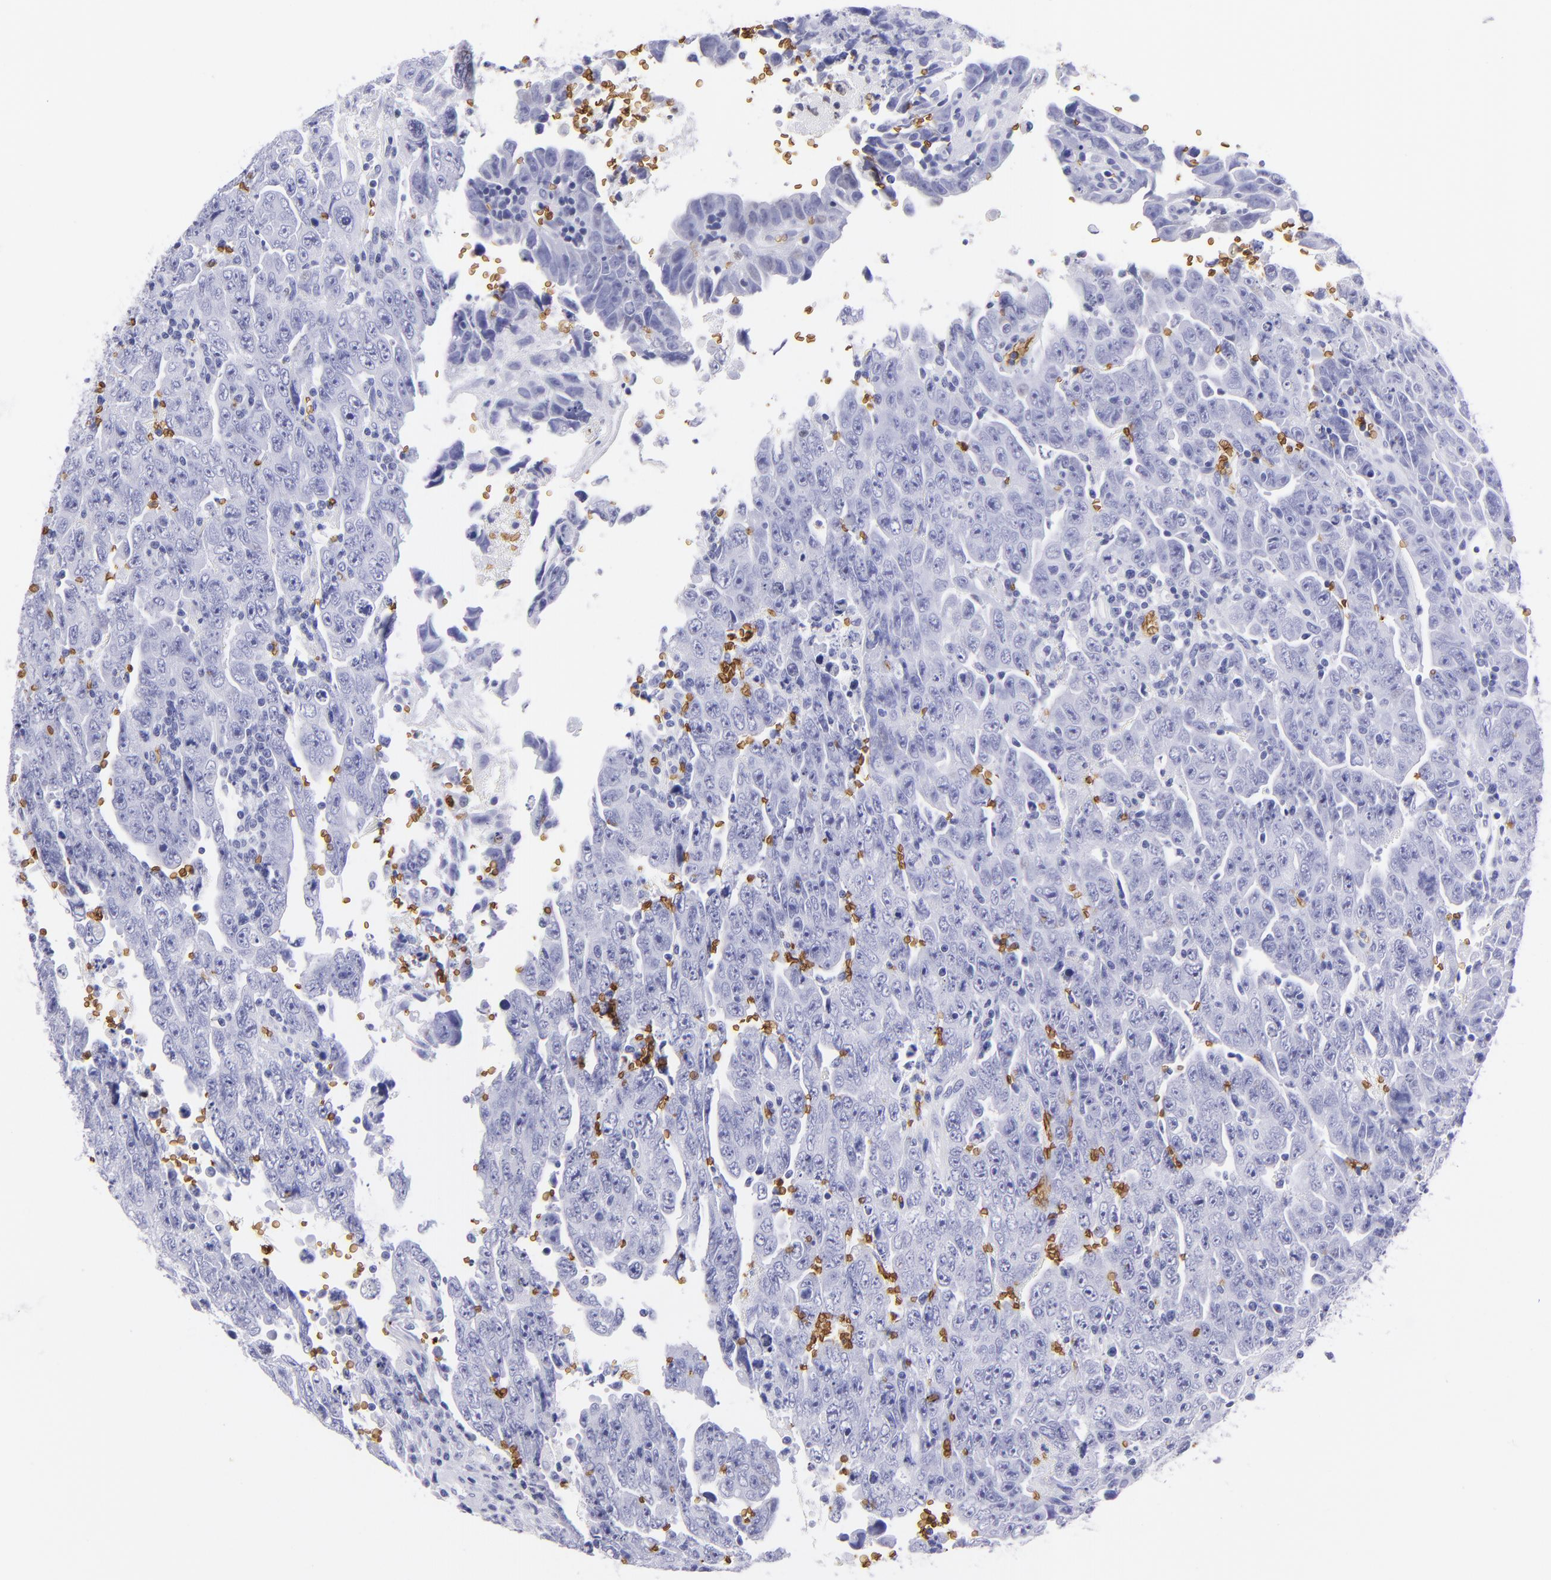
{"staining": {"intensity": "negative", "quantity": "none", "location": "none"}, "tissue": "testis cancer", "cell_type": "Tumor cells", "image_type": "cancer", "snomed": [{"axis": "morphology", "description": "Carcinoma, Embryonal, NOS"}, {"axis": "topography", "description": "Testis"}], "caption": "The micrograph displays no significant positivity in tumor cells of testis cancer (embryonal carcinoma).", "gene": "GYPA", "patient": {"sex": "male", "age": 28}}